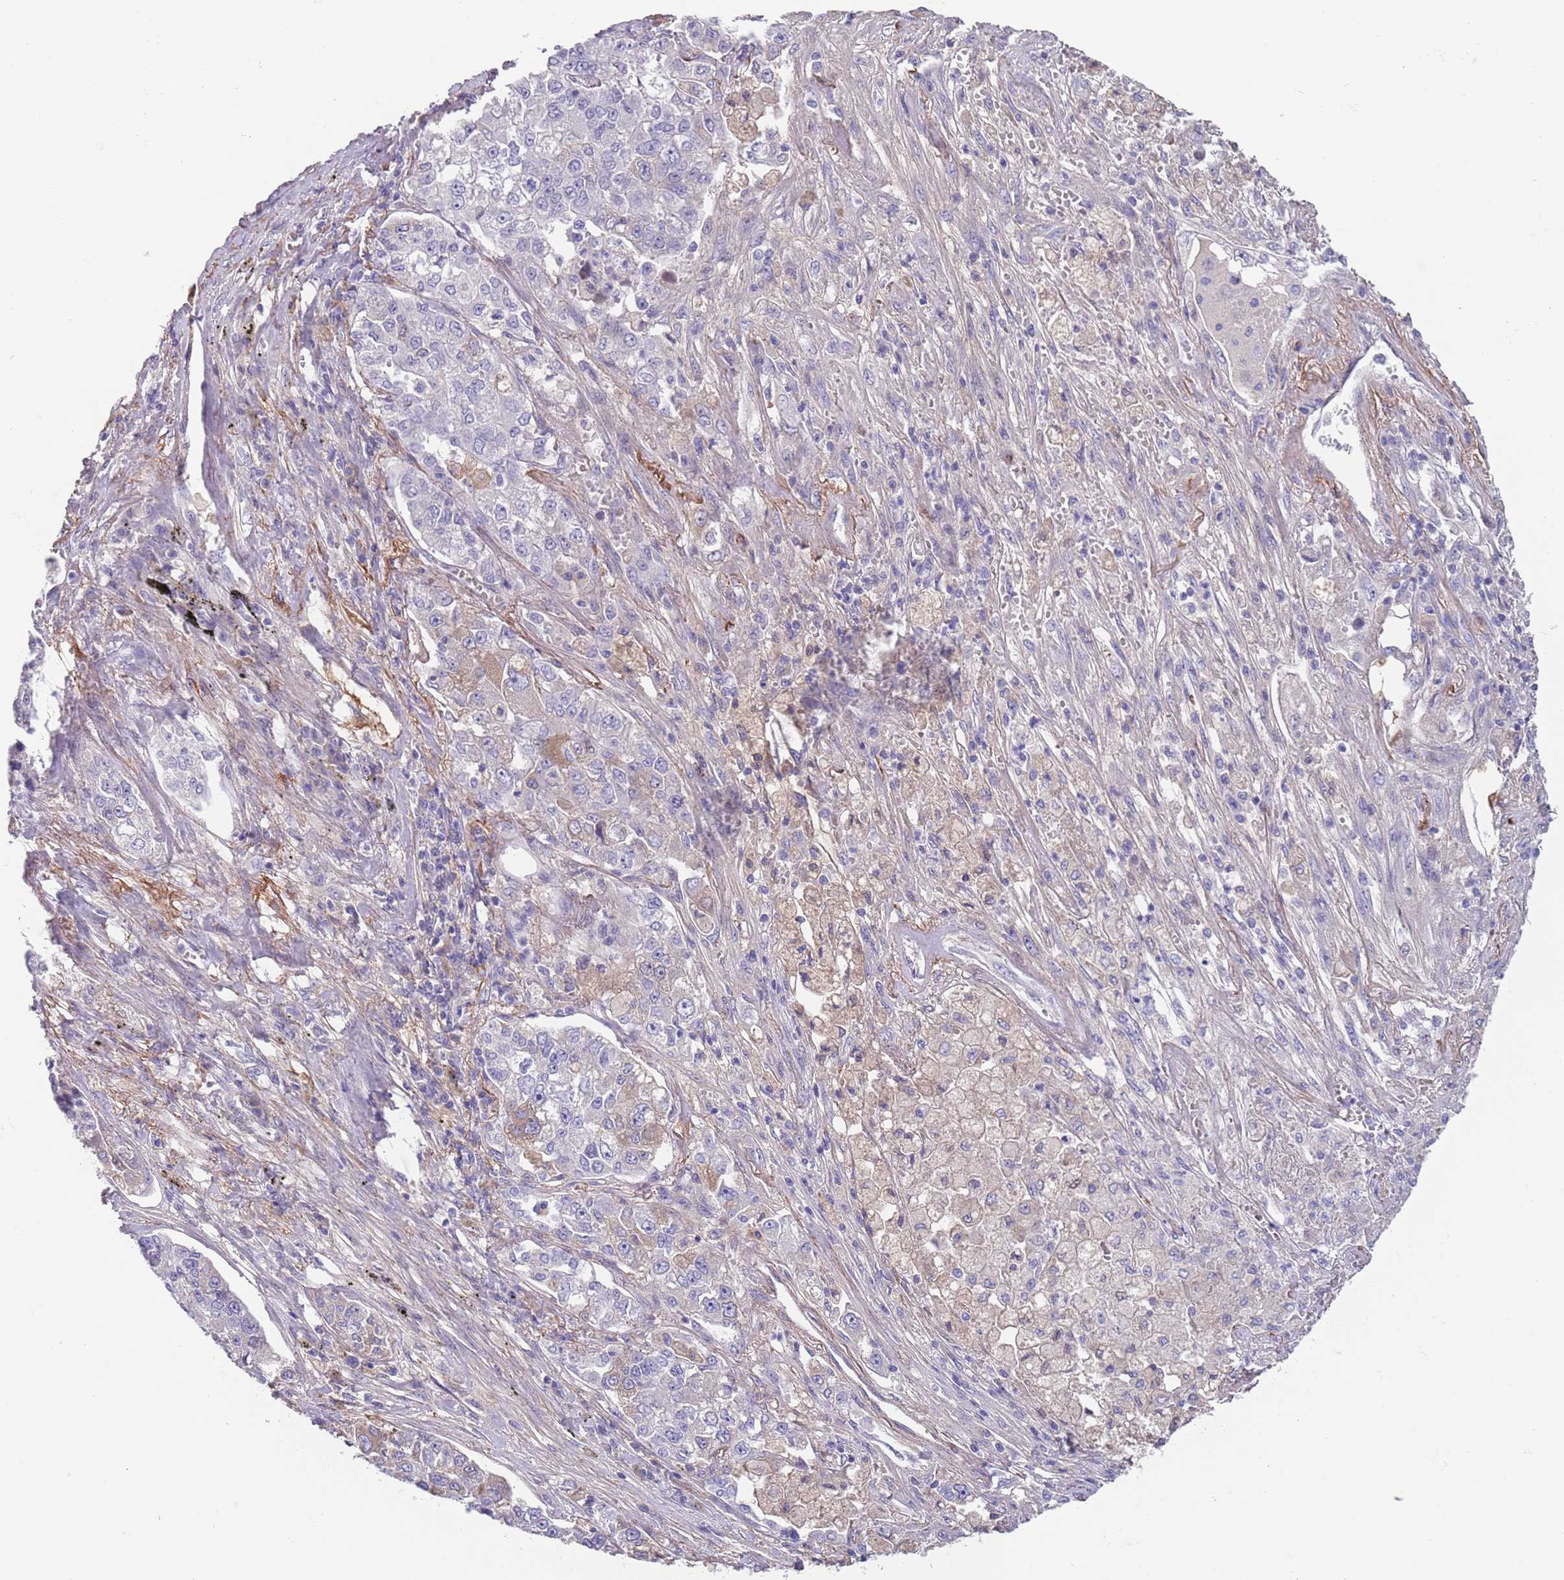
{"staining": {"intensity": "negative", "quantity": "none", "location": "none"}, "tissue": "lung cancer", "cell_type": "Tumor cells", "image_type": "cancer", "snomed": [{"axis": "morphology", "description": "Adenocarcinoma, NOS"}, {"axis": "topography", "description": "Lung"}], "caption": "This micrograph is of adenocarcinoma (lung) stained with IHC to label a protein in brown with the nuclei are counter-stained blue. There is no positivity in tumor cells.", "gene": "RNF169", "patient": {"sex": "male", "age": 49}}